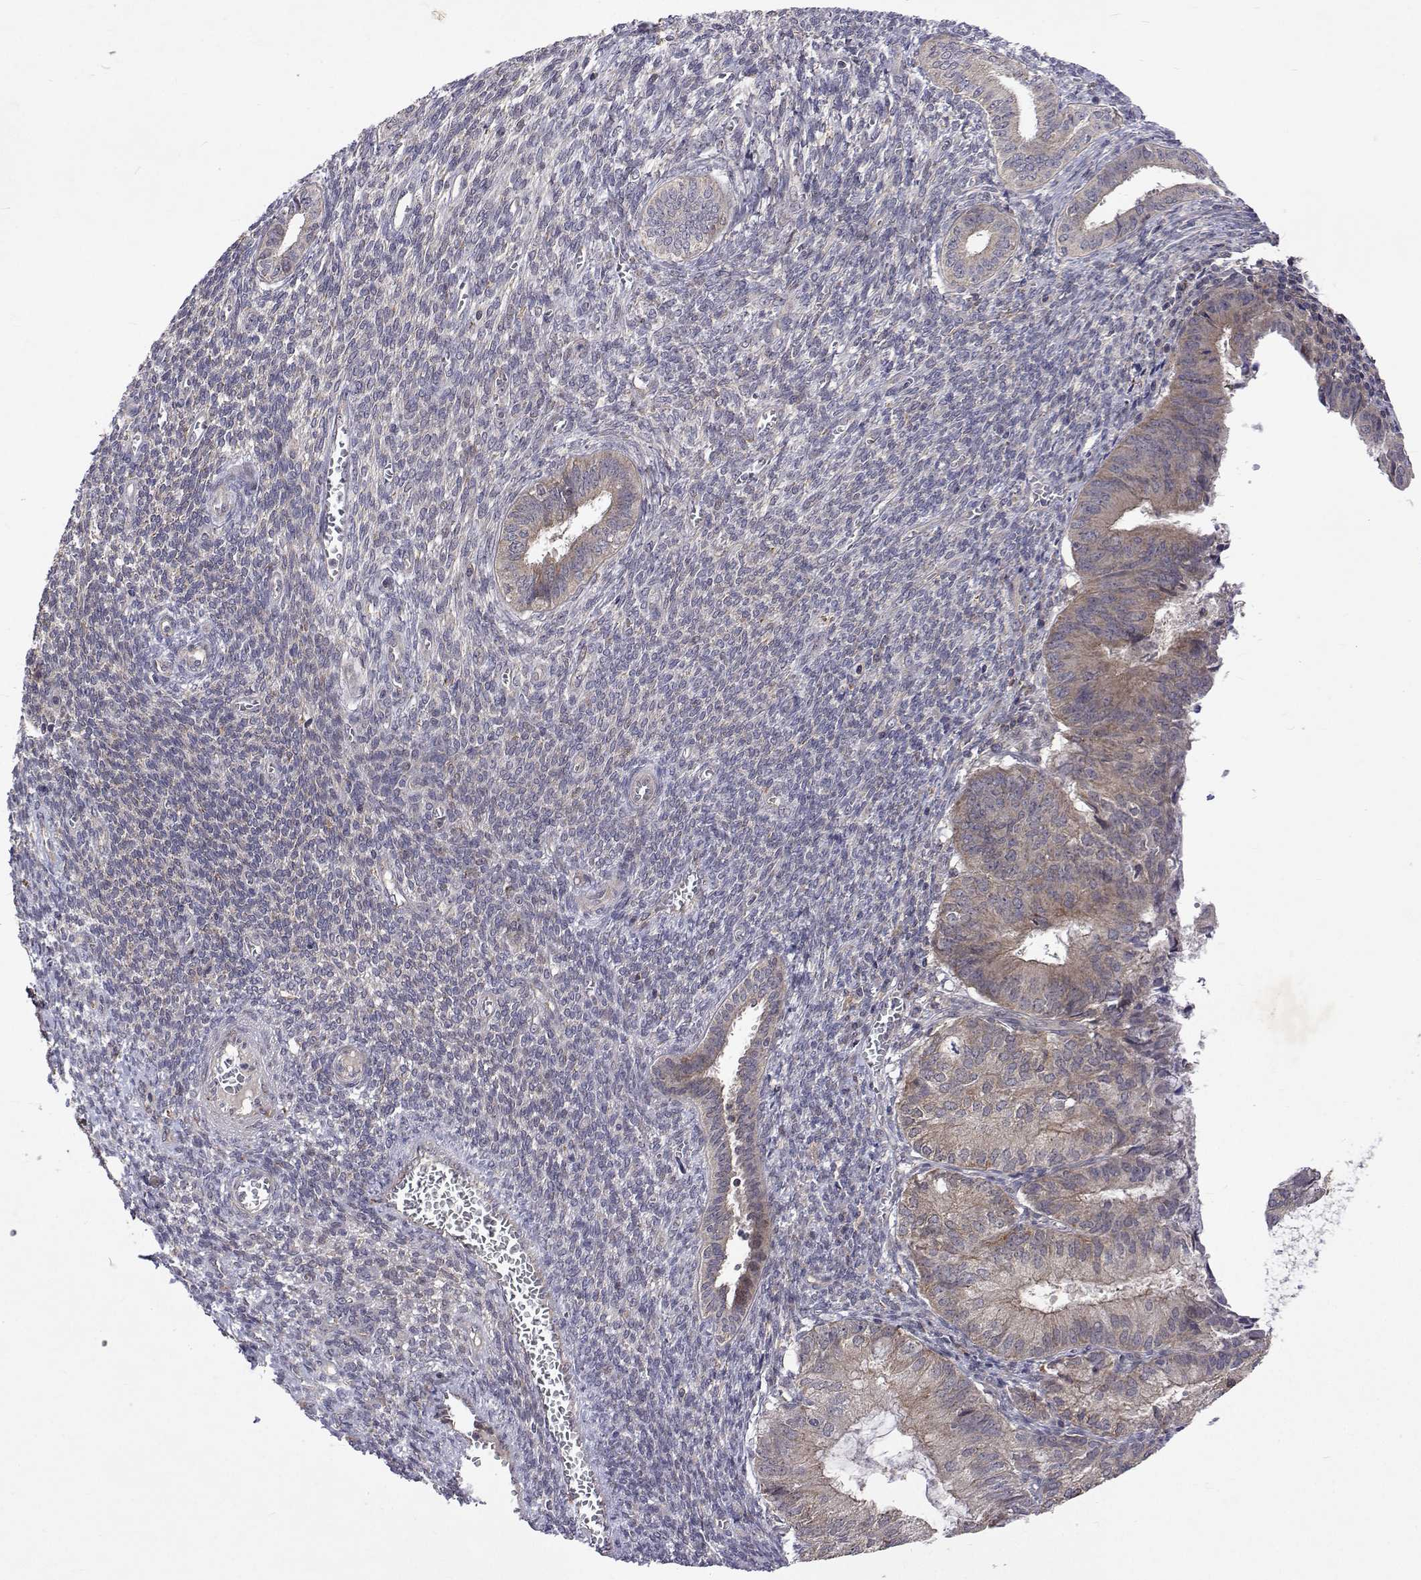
{"staining": {"intensity": "weak", "quantity": "25%-75%", "location": "cytoplasmic/membranous"}, "tissue": "endometrial cancer", "cell_type": "Tumor cells", "image_type": "cancer", "snomed": [{"axis": "morphology", "description": "Adenocarcinoma, NOS"}, {"axis": "topography", "description": "Endometrium"}], "caption": "Immunohistochemical staining of endometrial cancer (adenocarcinoma) displays weak cytoplasmic/membranous protein staining in approximately 25%-75% of tumor cells.", "gene": "ALKBH8", "patient": {"sex": "female", "age": 86}}